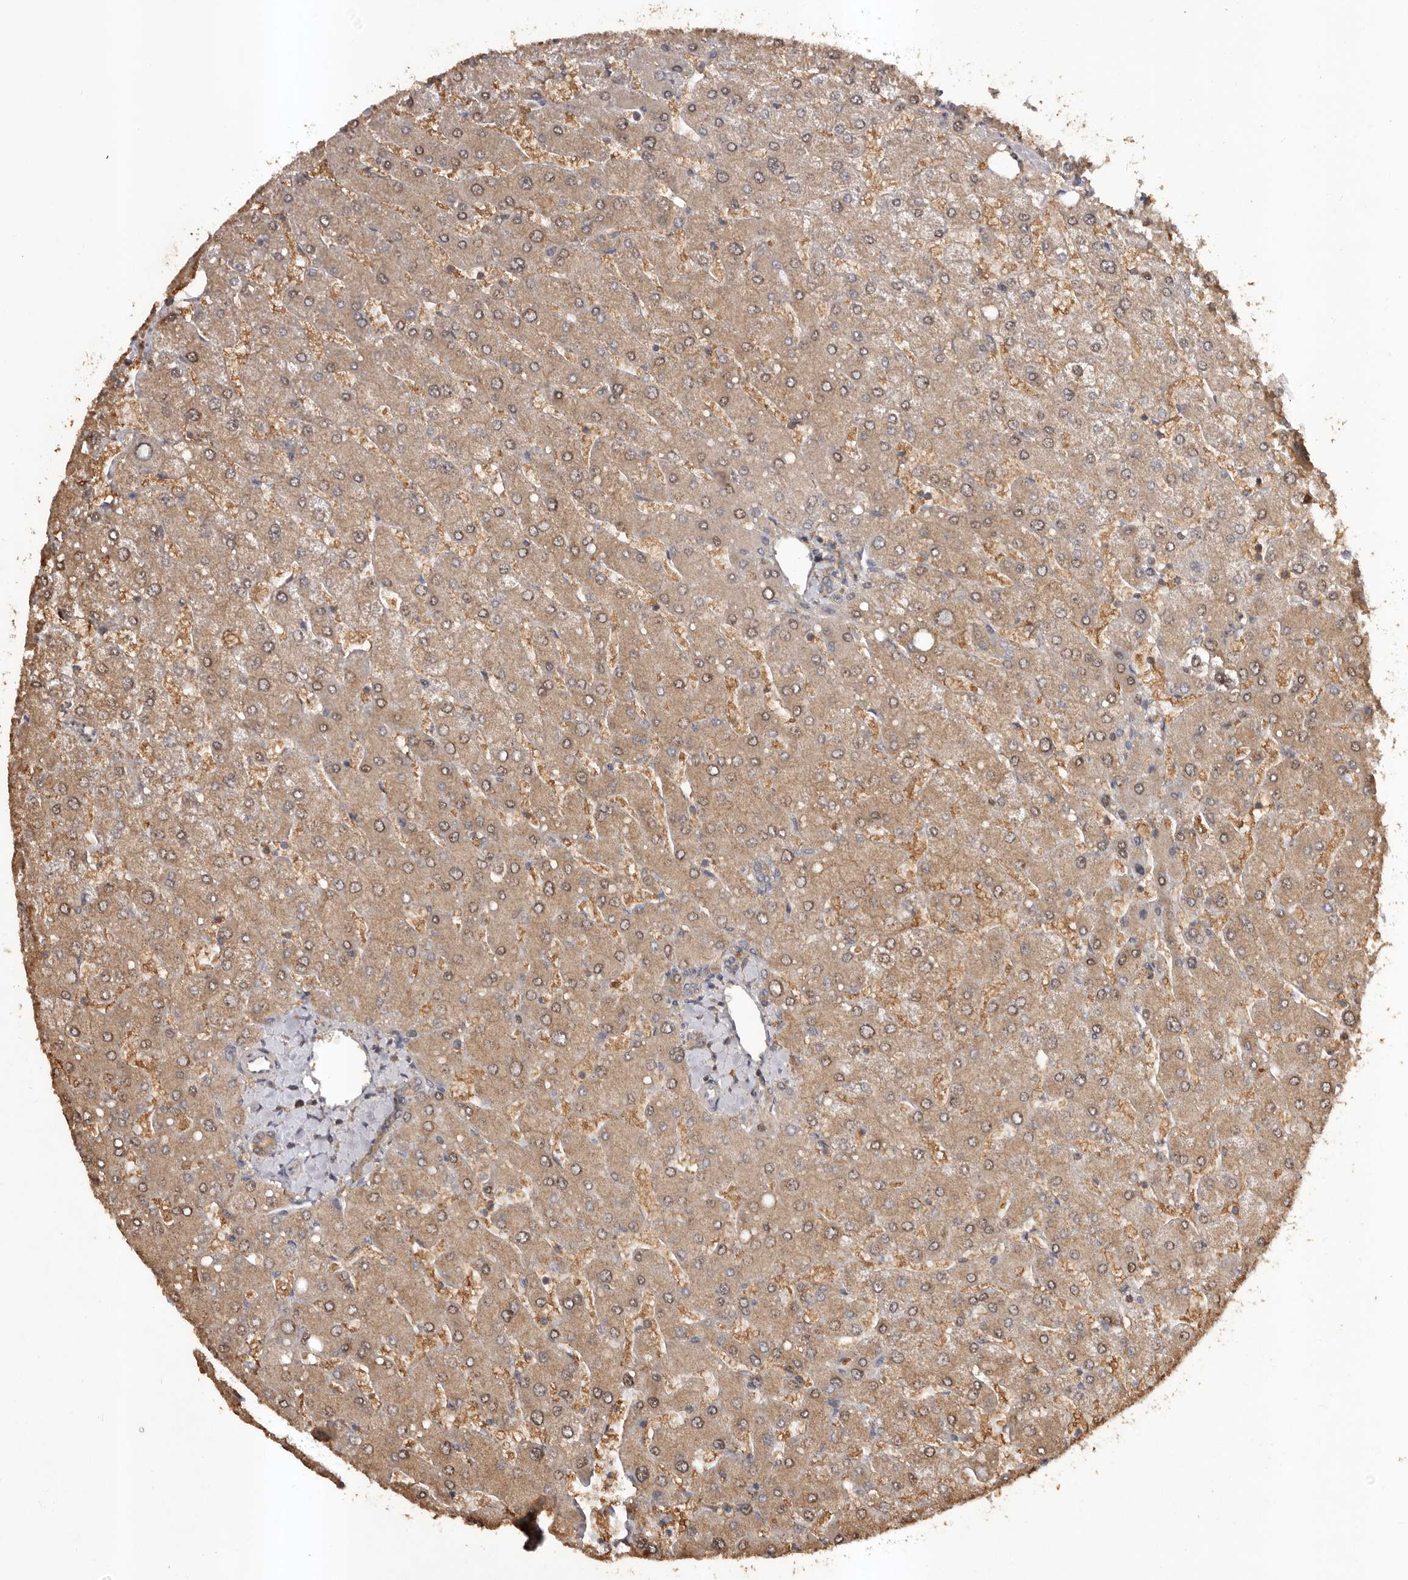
{"staining": {"intensity": "moderate", "quantity": ">75%", "location": "cytoplasmic/membranous"}, "tissue": "liver", "cell_type": "Cholangiocytes", "image_type": "normal", "snomed": [{"axis": "morphology", "description": "Normal tissue, NOS"}, {"axis": "topography", "description": "Liver"}], "caption": "Protein positivity by immunohistochemistry demonstrates moderate cytoplasmic/membranous positivity in approximately >75% of cholangiocytes in unremarkable liver. Using DAB (brown) and hematoxylin (blue) stains, captured at high magnification using brightfield microscopy.", "gene": "SLC22A3", "patient": {"sex": "male", "age": 55}}